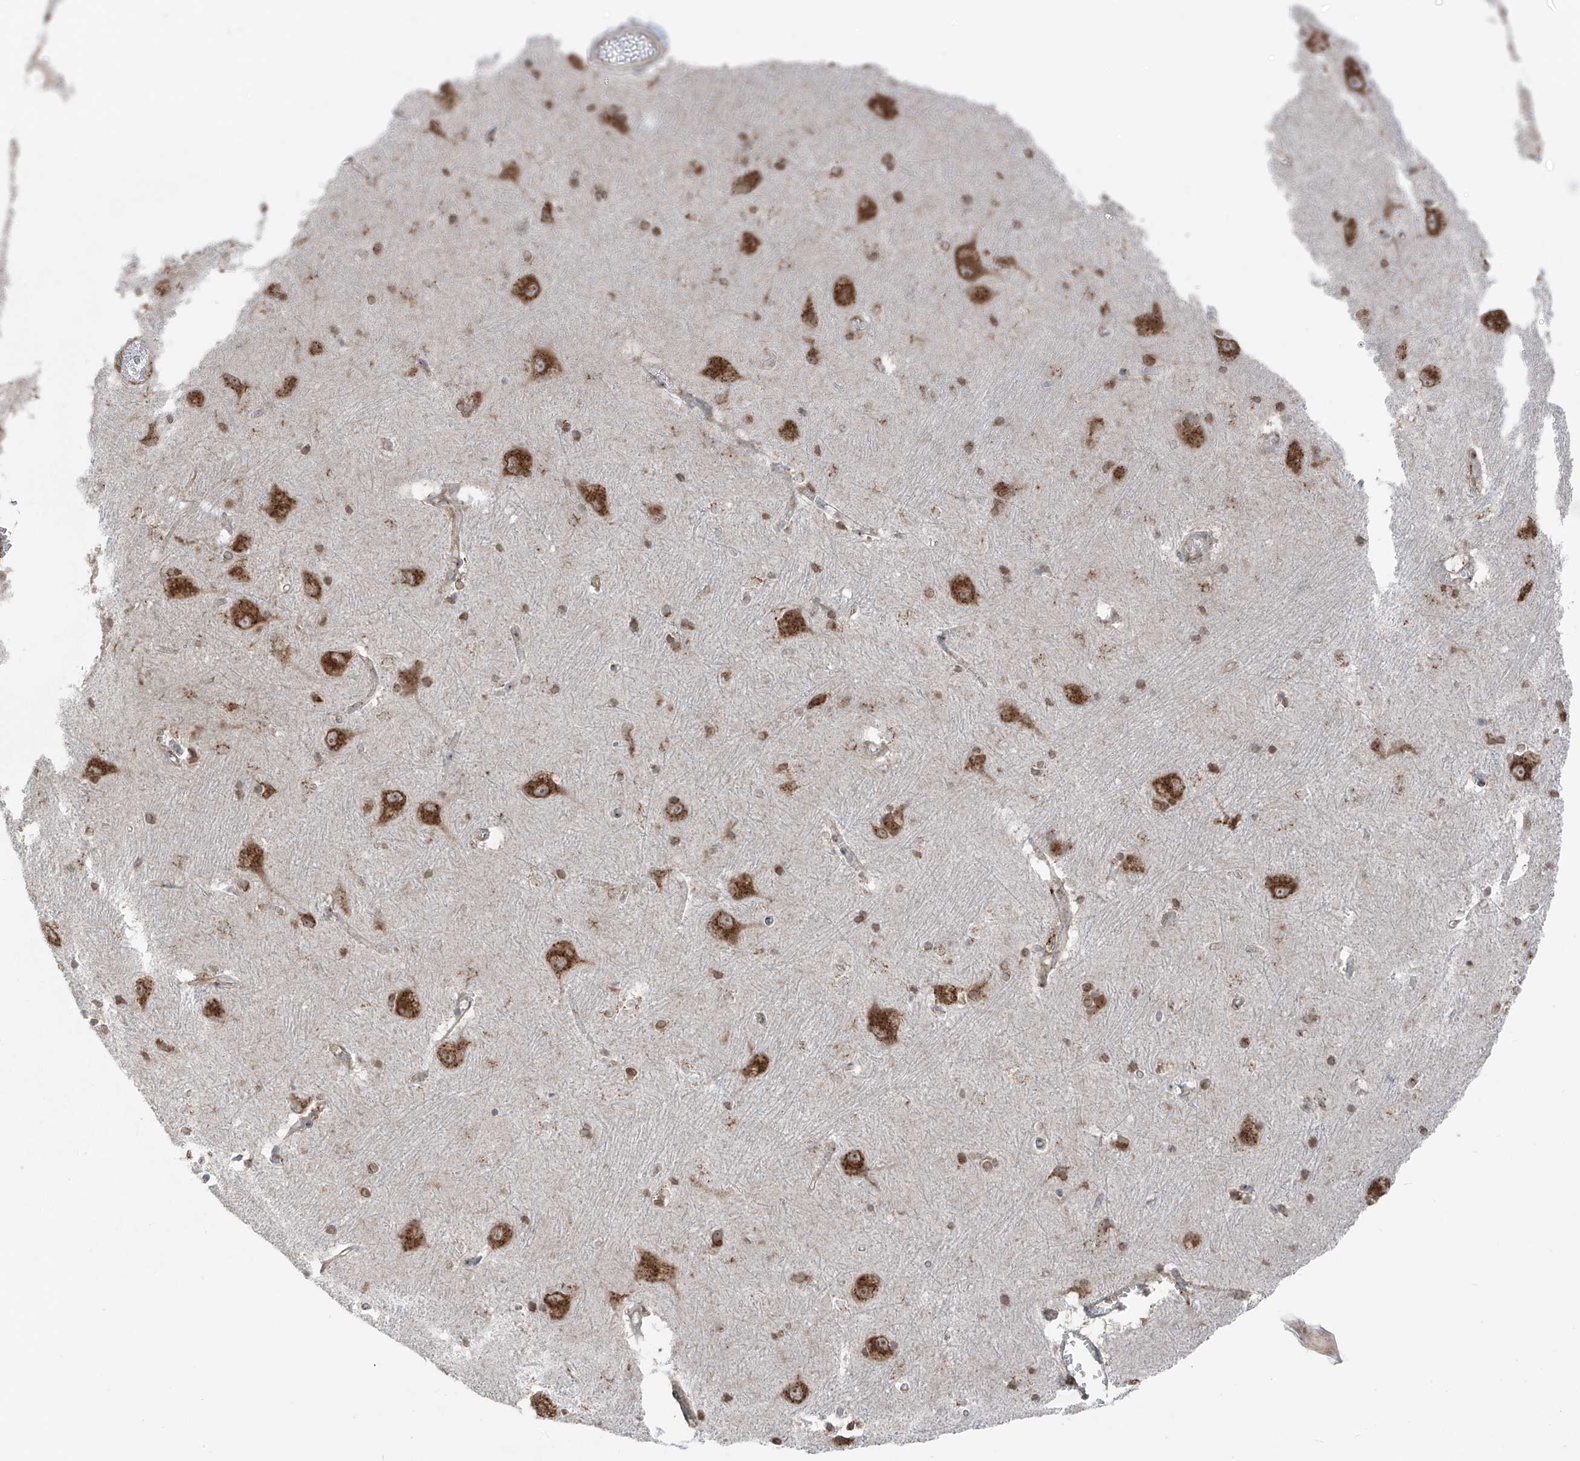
{"staining": {"intensity": "moderate", "quantity": "25%-75%", "location": "cytoplasmic/membranous"}, "tissue": "caudate", "cell_type": "Glial cells", "image_type": "normal", "snomed": [{"axis": "morphology", "description": "Normal tissue, NOS"}, {"axis": "topography", "description": "Lateral ventricle wall"}], "caption": "This is a photomicrograph of IHC staining of benign caudate, which shows moderate staining in the cytoplasmic/membranous of glial cells.", "gene": "ERLEC1", "patient": {"sex": "male", "age": 37}}